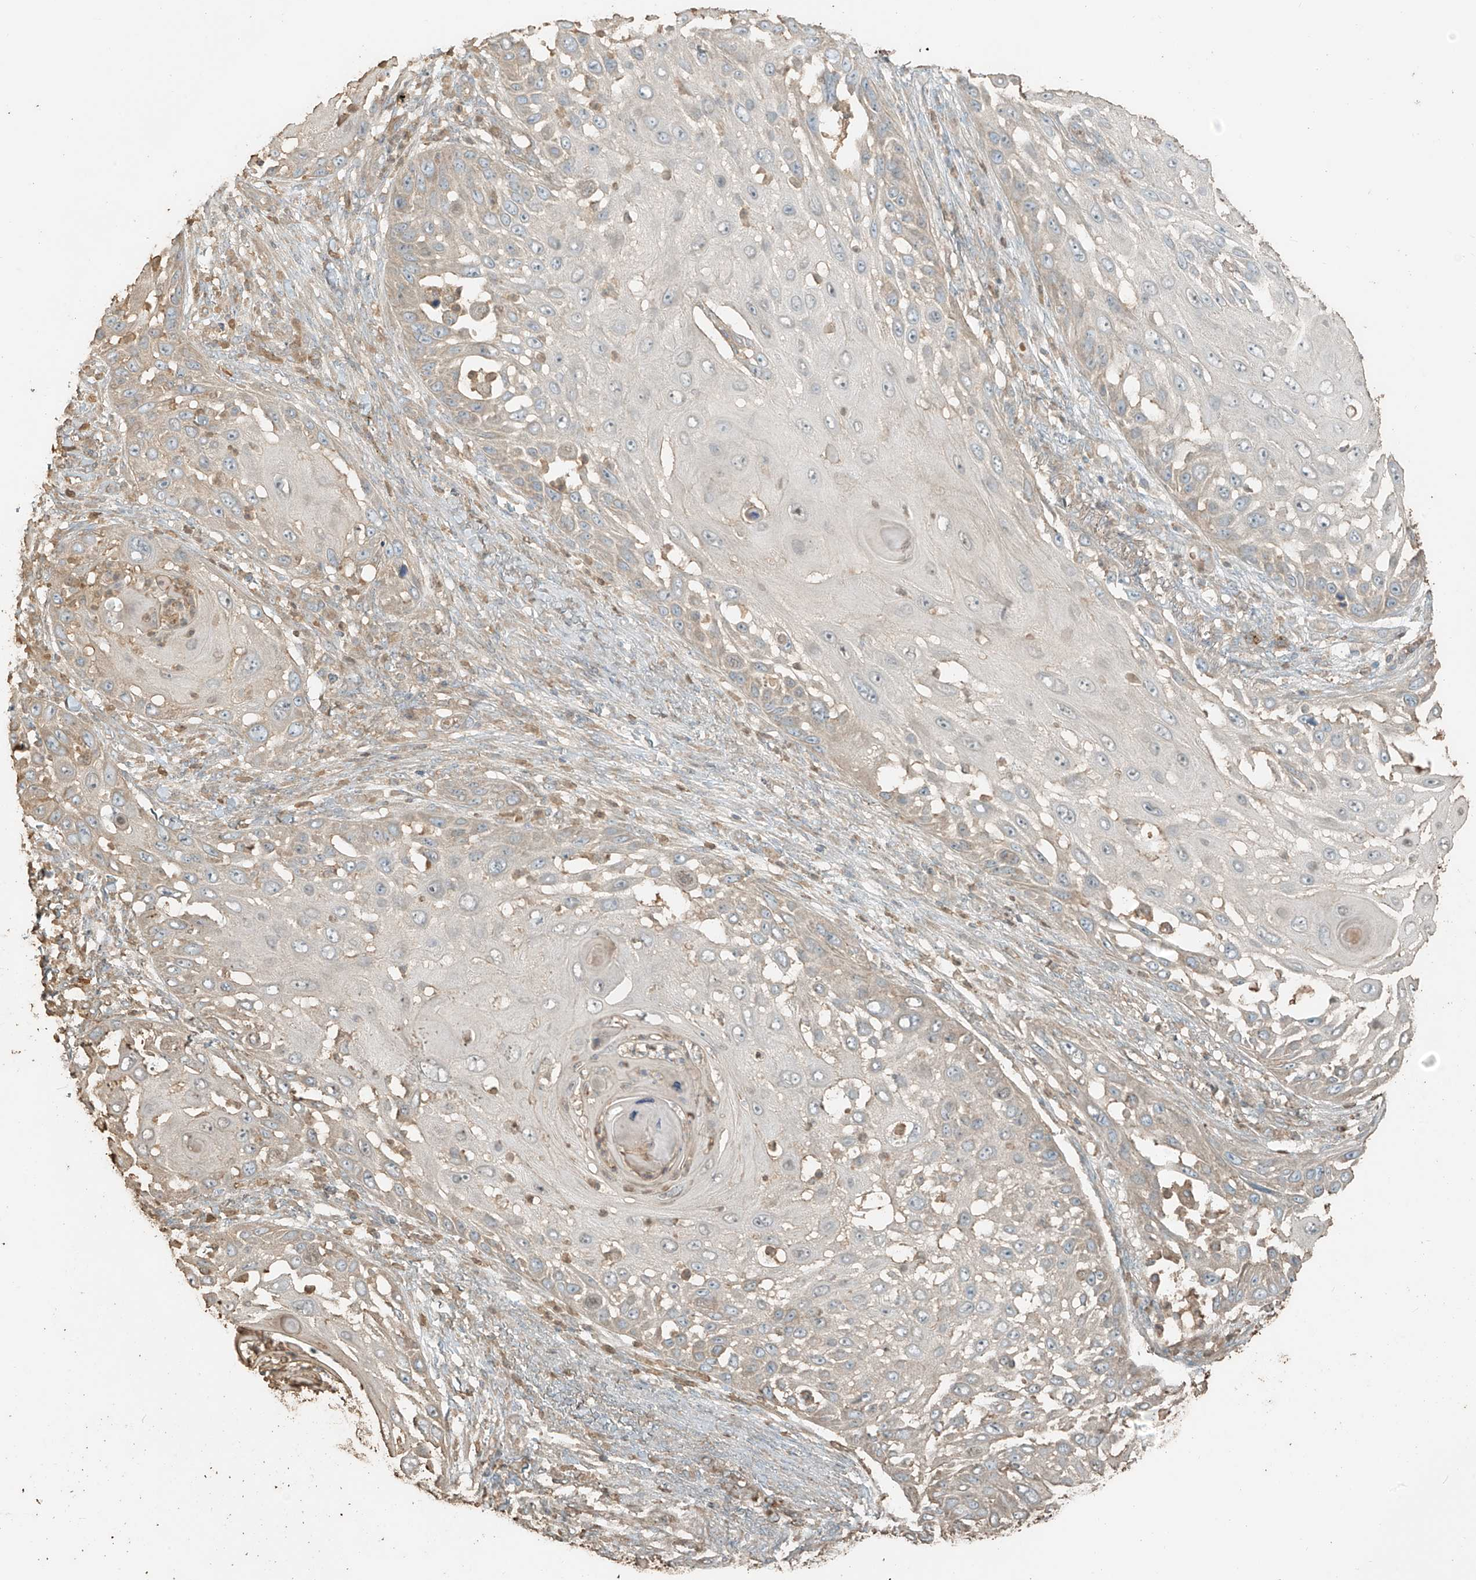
{"staining": {"intensity": "weak", "quantity": "<25%", "location": "cytoplasmic/membranous"}, "tissue": "skin cancer", "cell_type": "Tumor cells", "image_type": "cancer", "snomed": [{"axis": "morphology", "description": "Squamous cell carcinoma, NOS"}, {"axis": "topography", "description": "Skin"}], "caption": "IHC histopathology image of neoplastic tissue: skin squamous cell carcinoma stained with DAB (3,3'-diaminobenzidine) shows no significant protein staining in tumor cells.", "gene": "RFTN2", "patient": {"sex": "female", "age": 44}}